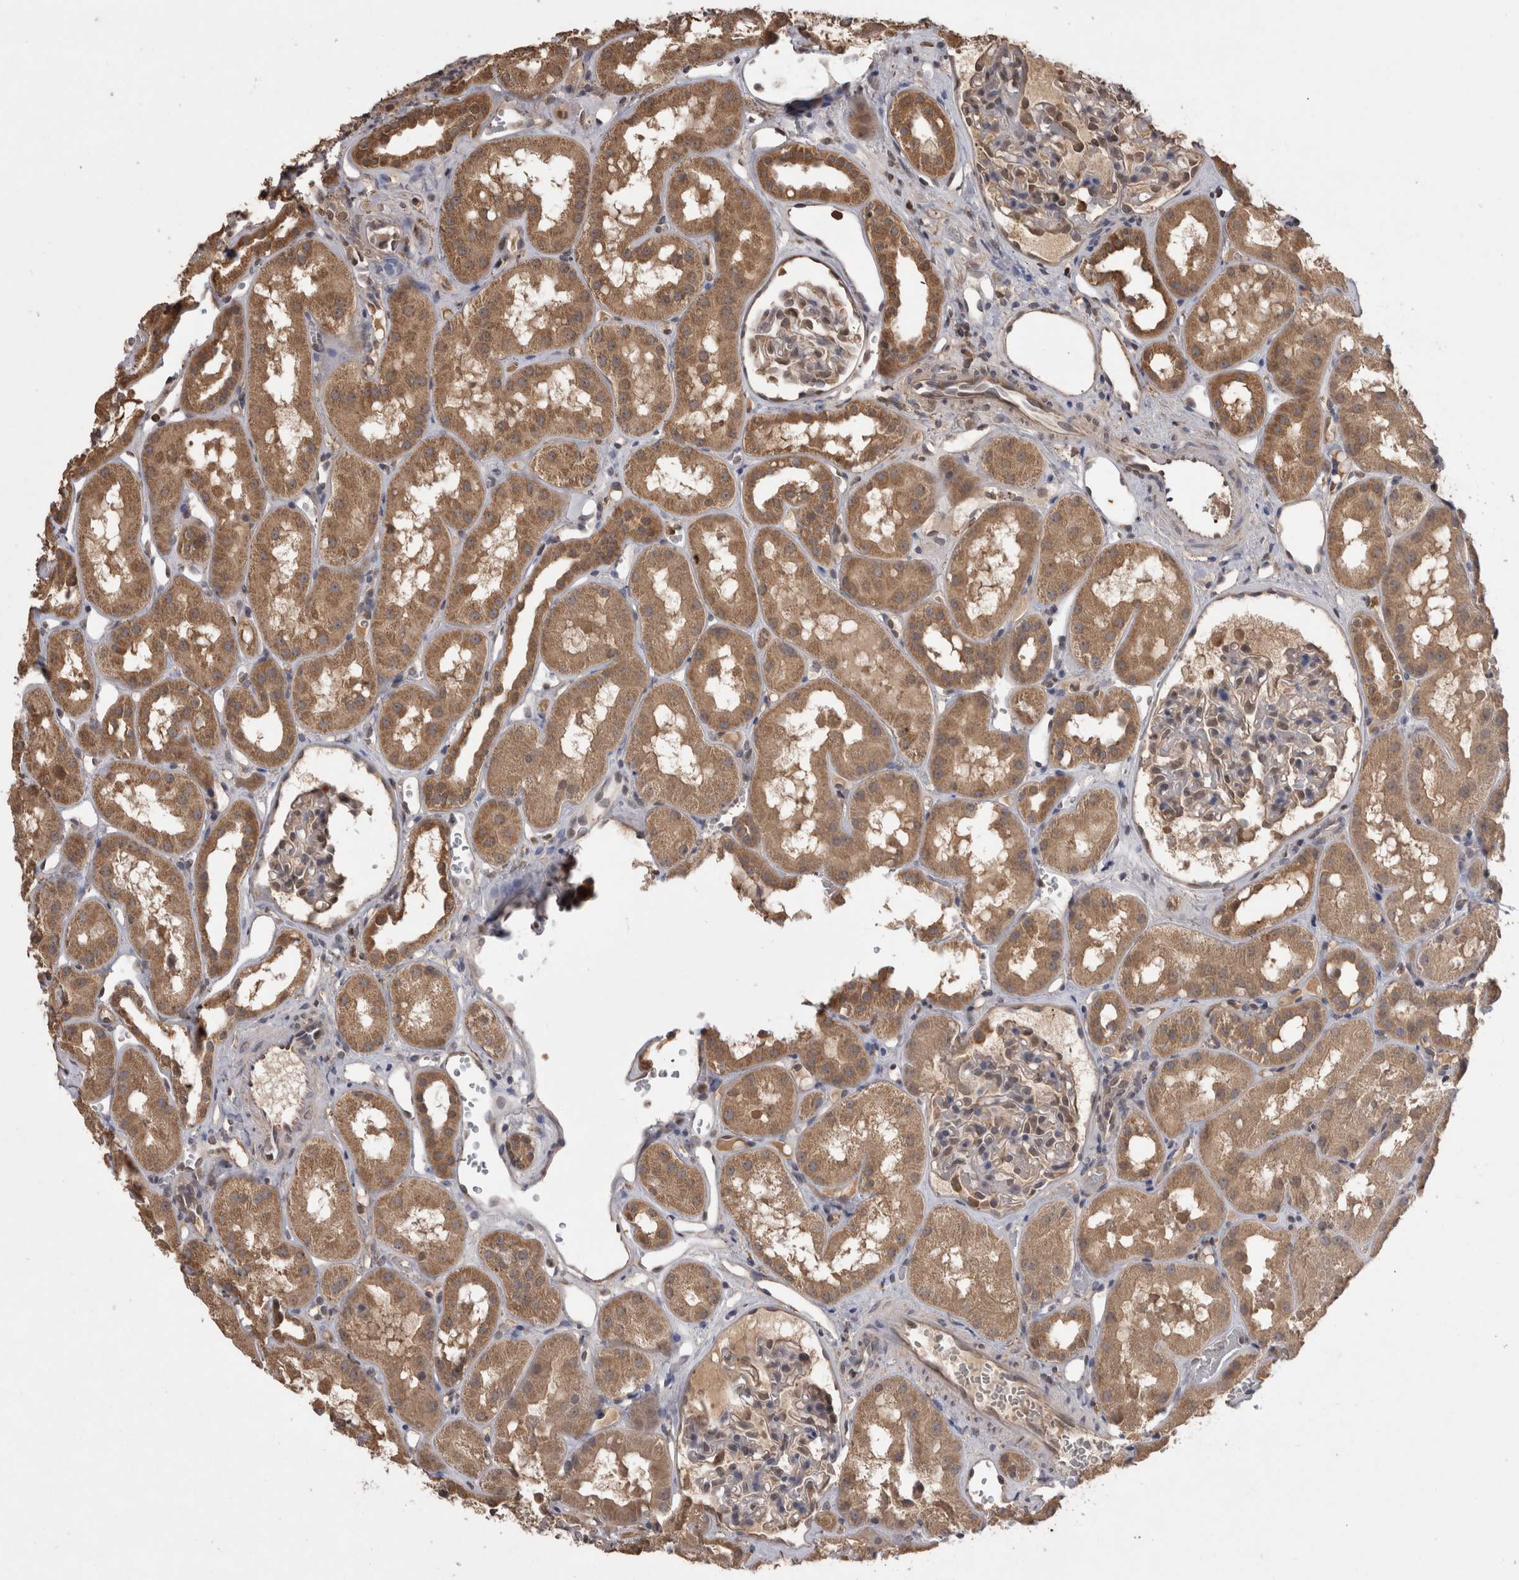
{"staining": {"intensity": "weak", "quantity": "25%-75%", "location": "cytoplasmic/membranous"}, "tissue": "kidney", "cell_type": "Cells in glomeruli", "image_type": "normal", "snomed": [{"axis": "morphology", "description": "Normal tissue, NOS"}, {"axis": "topography", "description": "Kidney"}], "caption": "IHC (DAB) staining of normal human kidney exhibits weak cytoplasmic/membranous protein staining in about 25%-75% of cells in glomeruli.", "gene": "PREP", "patient": {"sex": "male", "age": 16}}